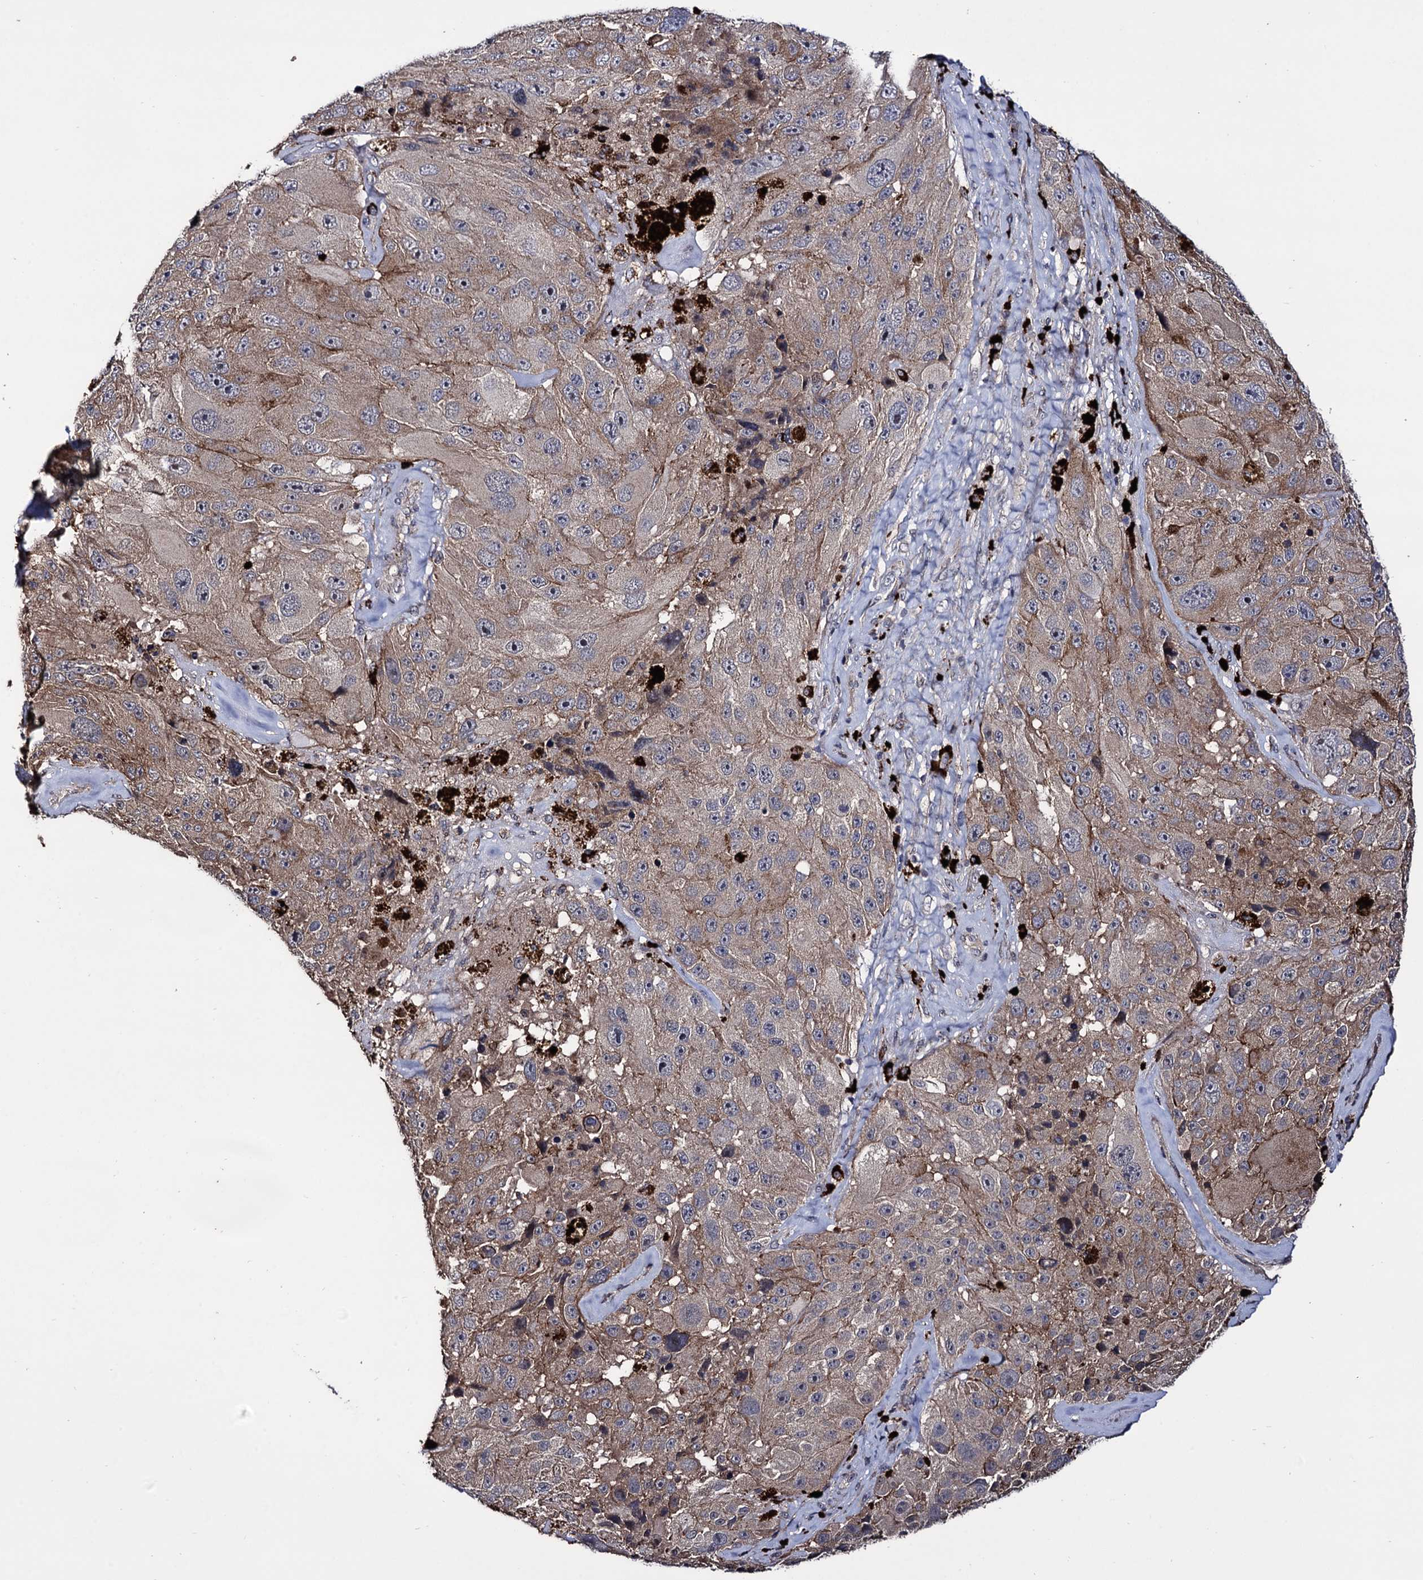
{"staining": {"intensity": "weak", "quantity": ">75%", "location": "cytoplasmic/membranous"}, "tissue": "melanoma", "cell_type": "Tumor cells", "image_type": "cancer", "snomed": [{"axis": "morphology", "description": "Malignant melanoma, Metastatic site"}, {"axis": "topography", "description": "Lymph node"}], "caption": "Malignant melanoma (metastatic site) tissue demonstrates weak cytoplasmic/membranous staining in approximately >75% of tumor cells", "gene": "MICAL2", "patient": {"sex": "male", "age": 62}}